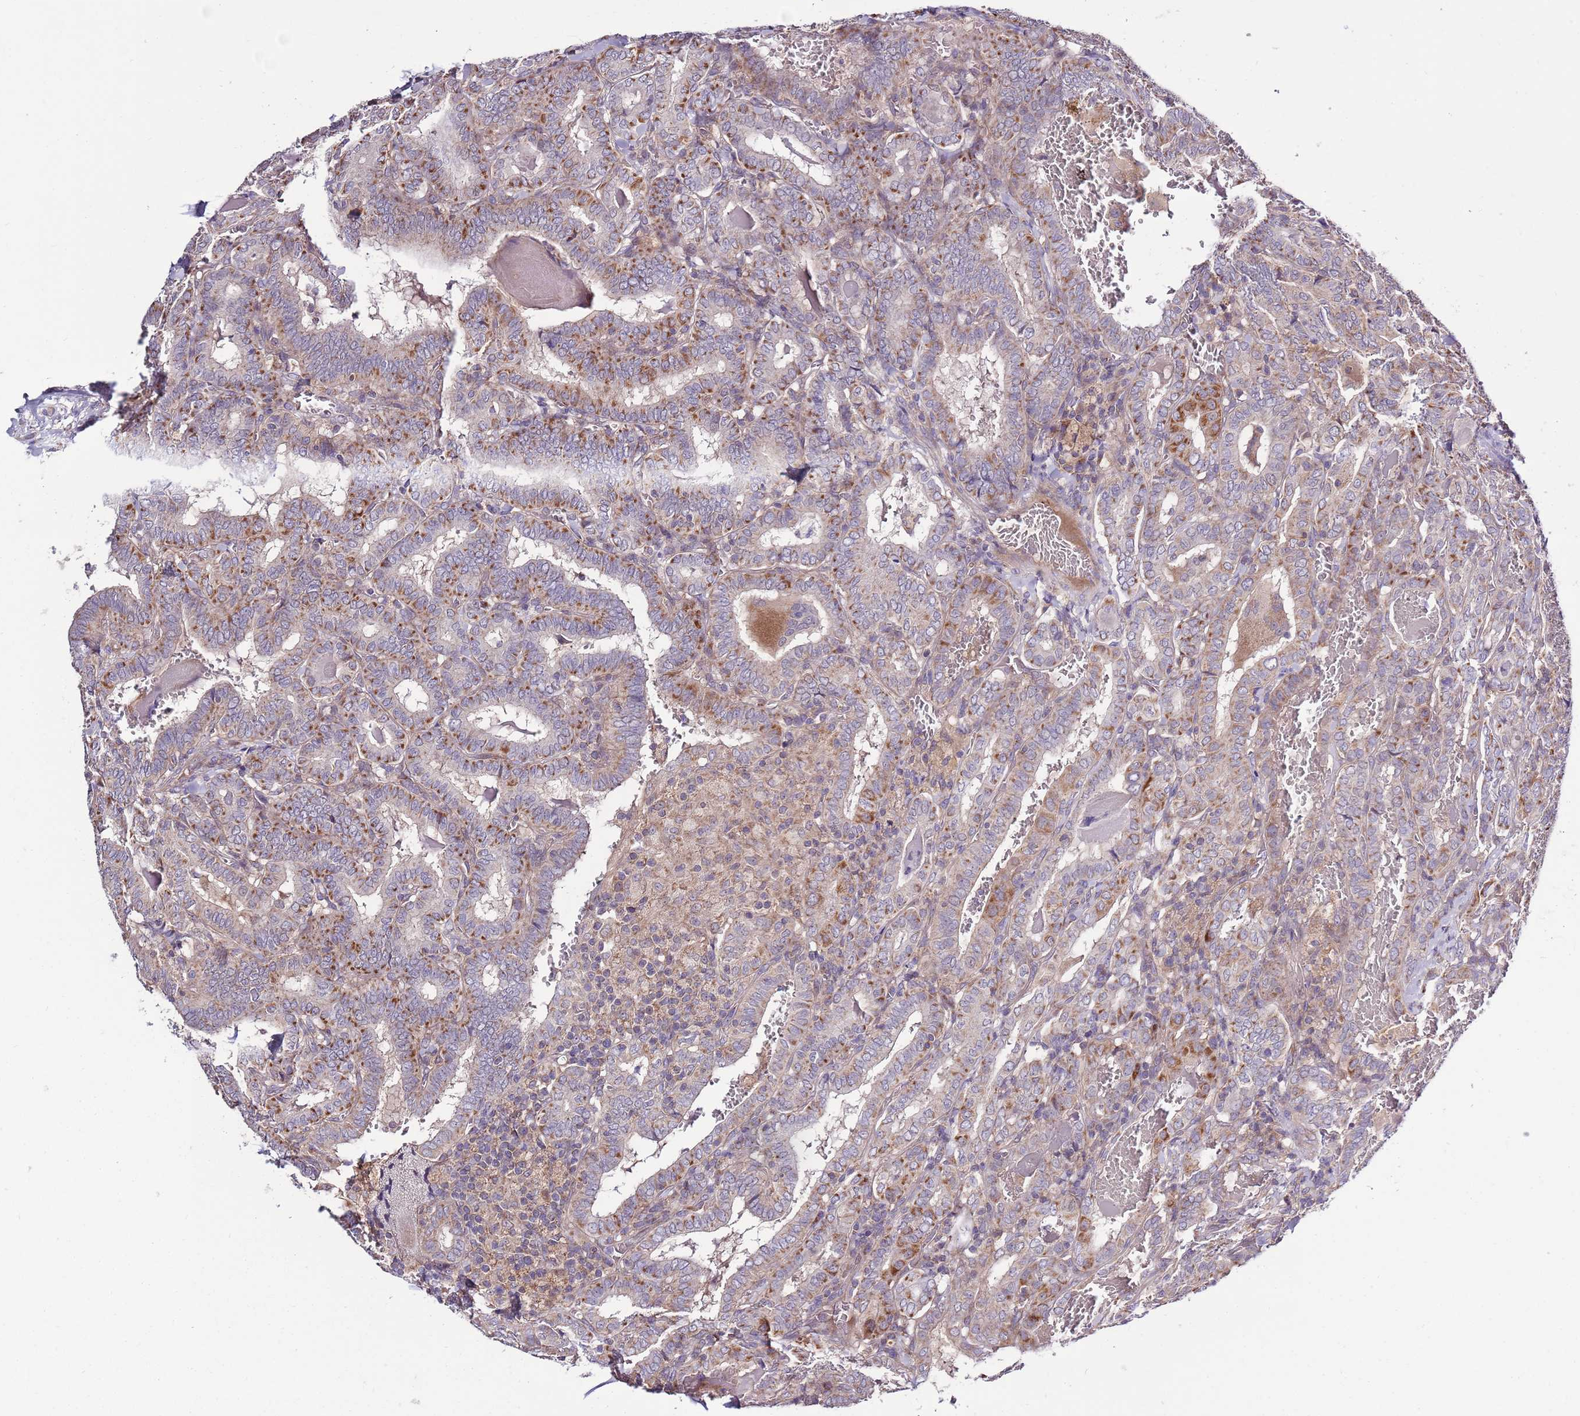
{"staining": {"intensity": "moderate", "quantity": "25%-75%", "location": "cytoplasmic/membranous"}, "tissue": "thyroid cancer", "cell_type": "Tumor cells", "image_type": "cancer", "snomed": [{"axis": "morphology", "description": "Papillary adenocarcinoma, NOS"}, {"axis": "topography", "description": "Thyroid gland"}], "caption": "Immunohistochemical staining of thyroid papillary adenocarcinoma displays moderate cytoplasmic/membranous protein staining in approximately 25%-75% of tumor cells.", "gene": "SMG1", "patient": {"sex": "female", "age": 72}}